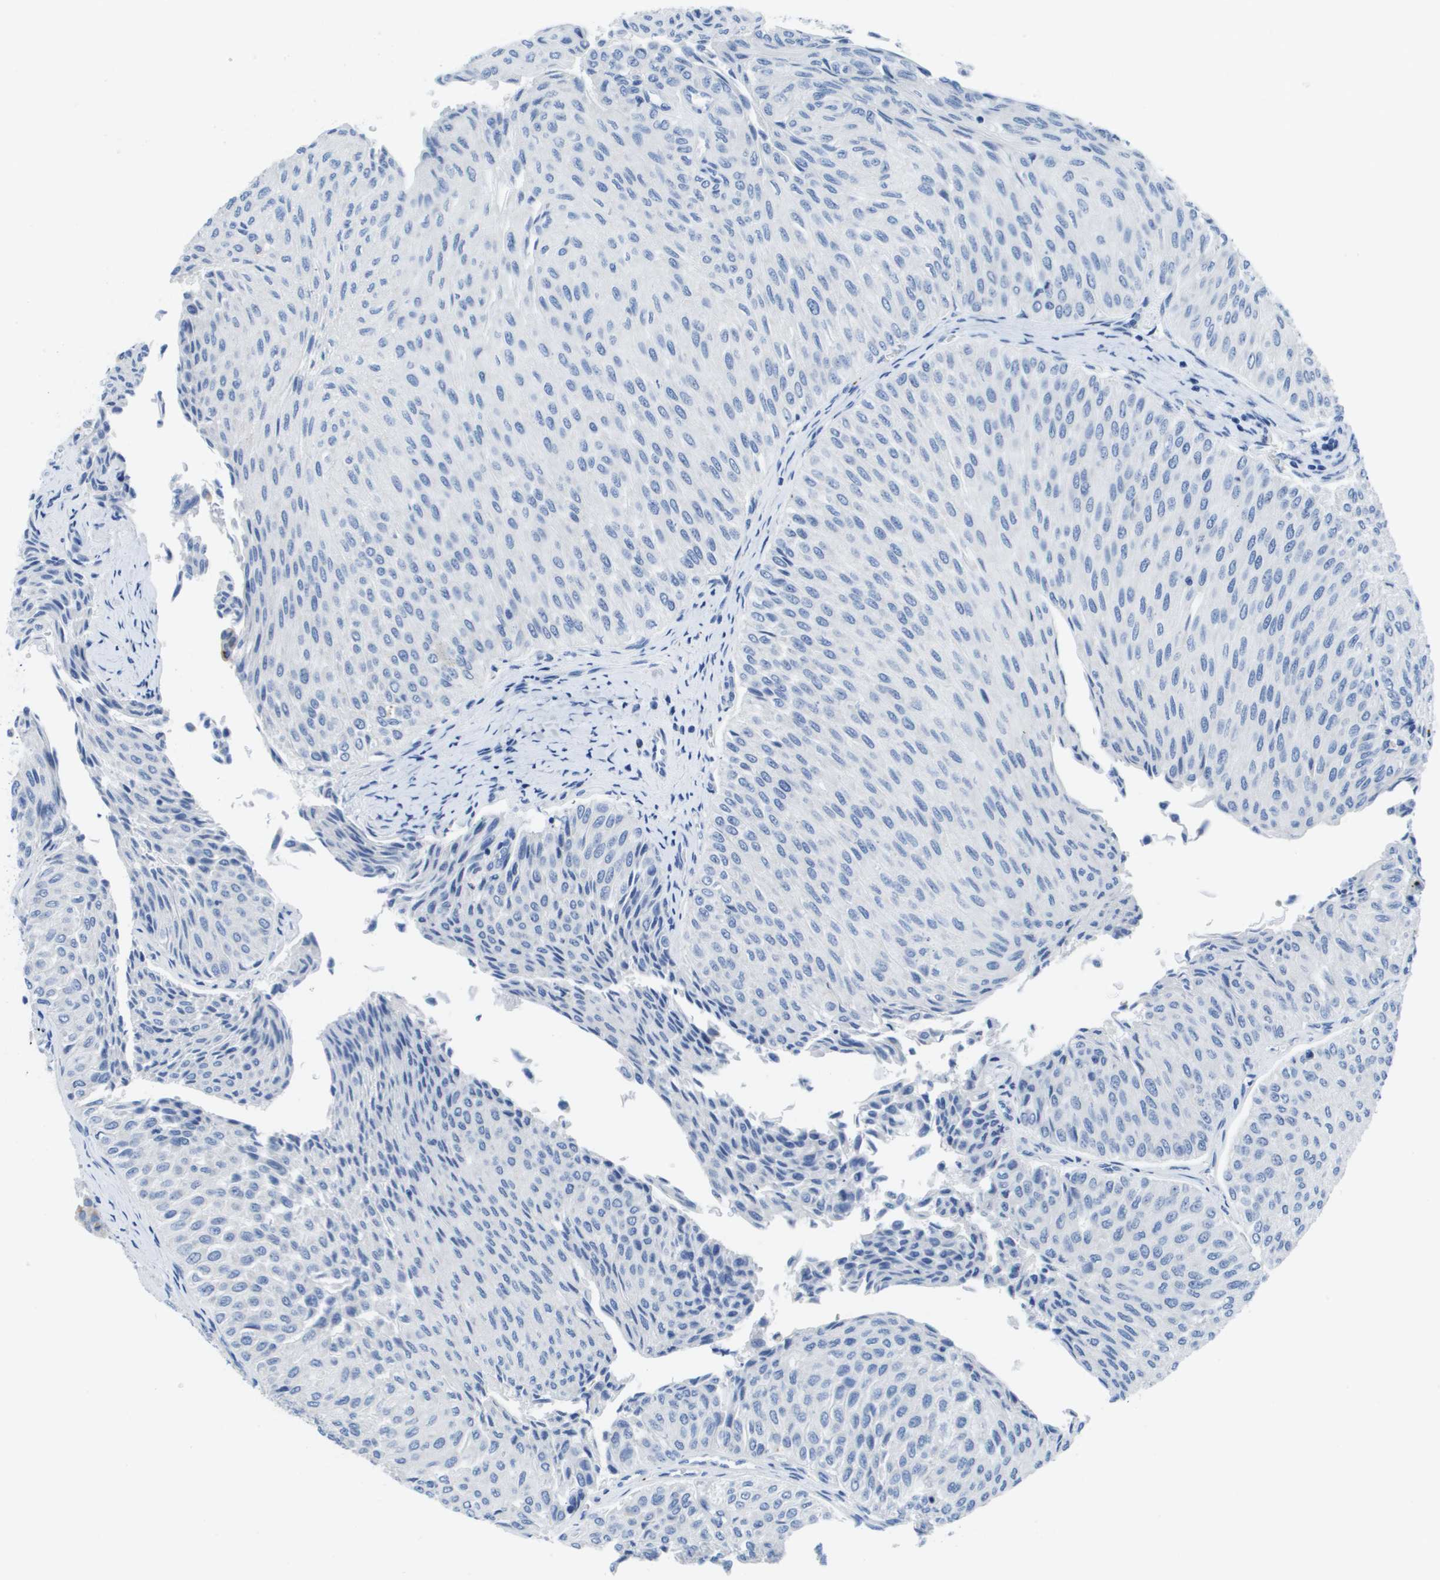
{"staining": {"intensity": "negative", "quantity": "none", "location": "none"}, "tissue": "urothelial cancer", "cell_type": "Tumor cells", "image_type": "cancer", "snomed": [{"axis": "morphology", "description": "Urothelial carcinoma, Low grade"}, {"axis": "topography", "description": "Urinary bladder"}], "caption": "High power microscopy image of an immunohistochemistry (IHC) micrograph of low-grade urothelial carcinoma, revealing no significant expression in tumor cells. (DAB immunohistochemistry visualized using brightfield microscopy, high magnification).", "gene": "MS4A1", "patient": {"sex": "male", "age": 78}}